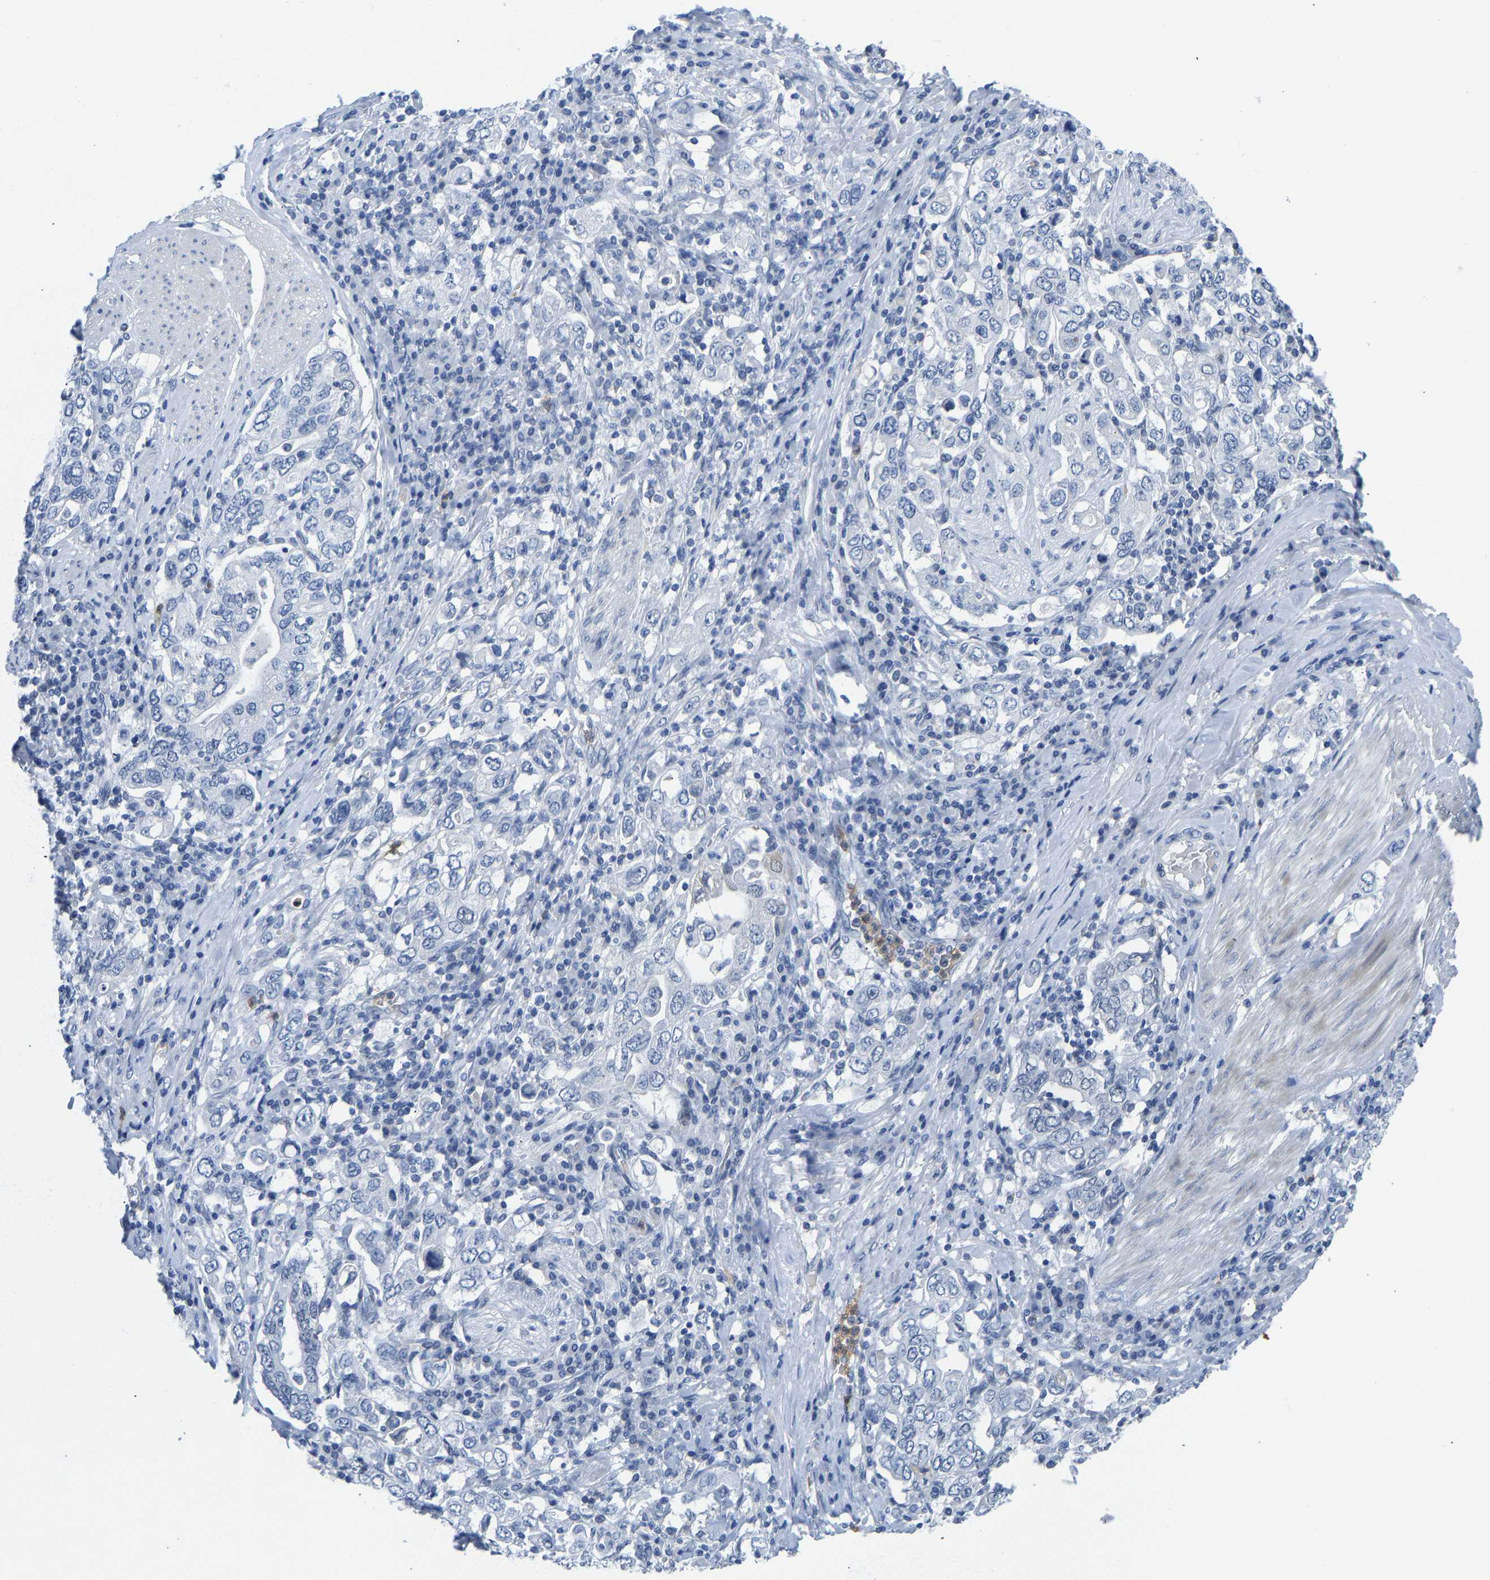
{"staining": {"intensity": "negative", "quantity": "none", "location": "none"}, "tissue": "stomach cancer", "cell_type": "Tumor cells", "image_type": "cancer", "snomed": [{"axis": "morphology", "description": "Adenocarcinoma, NOS"}, {"axis": "topography", "description": "Stomach, upper"}], "caption": "Immunohistochemistry (IHC) photomicrograph of neoplastic tissue: stomach cancer stained with DAB (3,3'-diaminobenzidine) demonstrates no significant protein staining in tumor cells. (IHC, brightfield microscopy, high magnification).", "gene": "TXNDC2", "patient": {"sex": "male", "age": 62}}